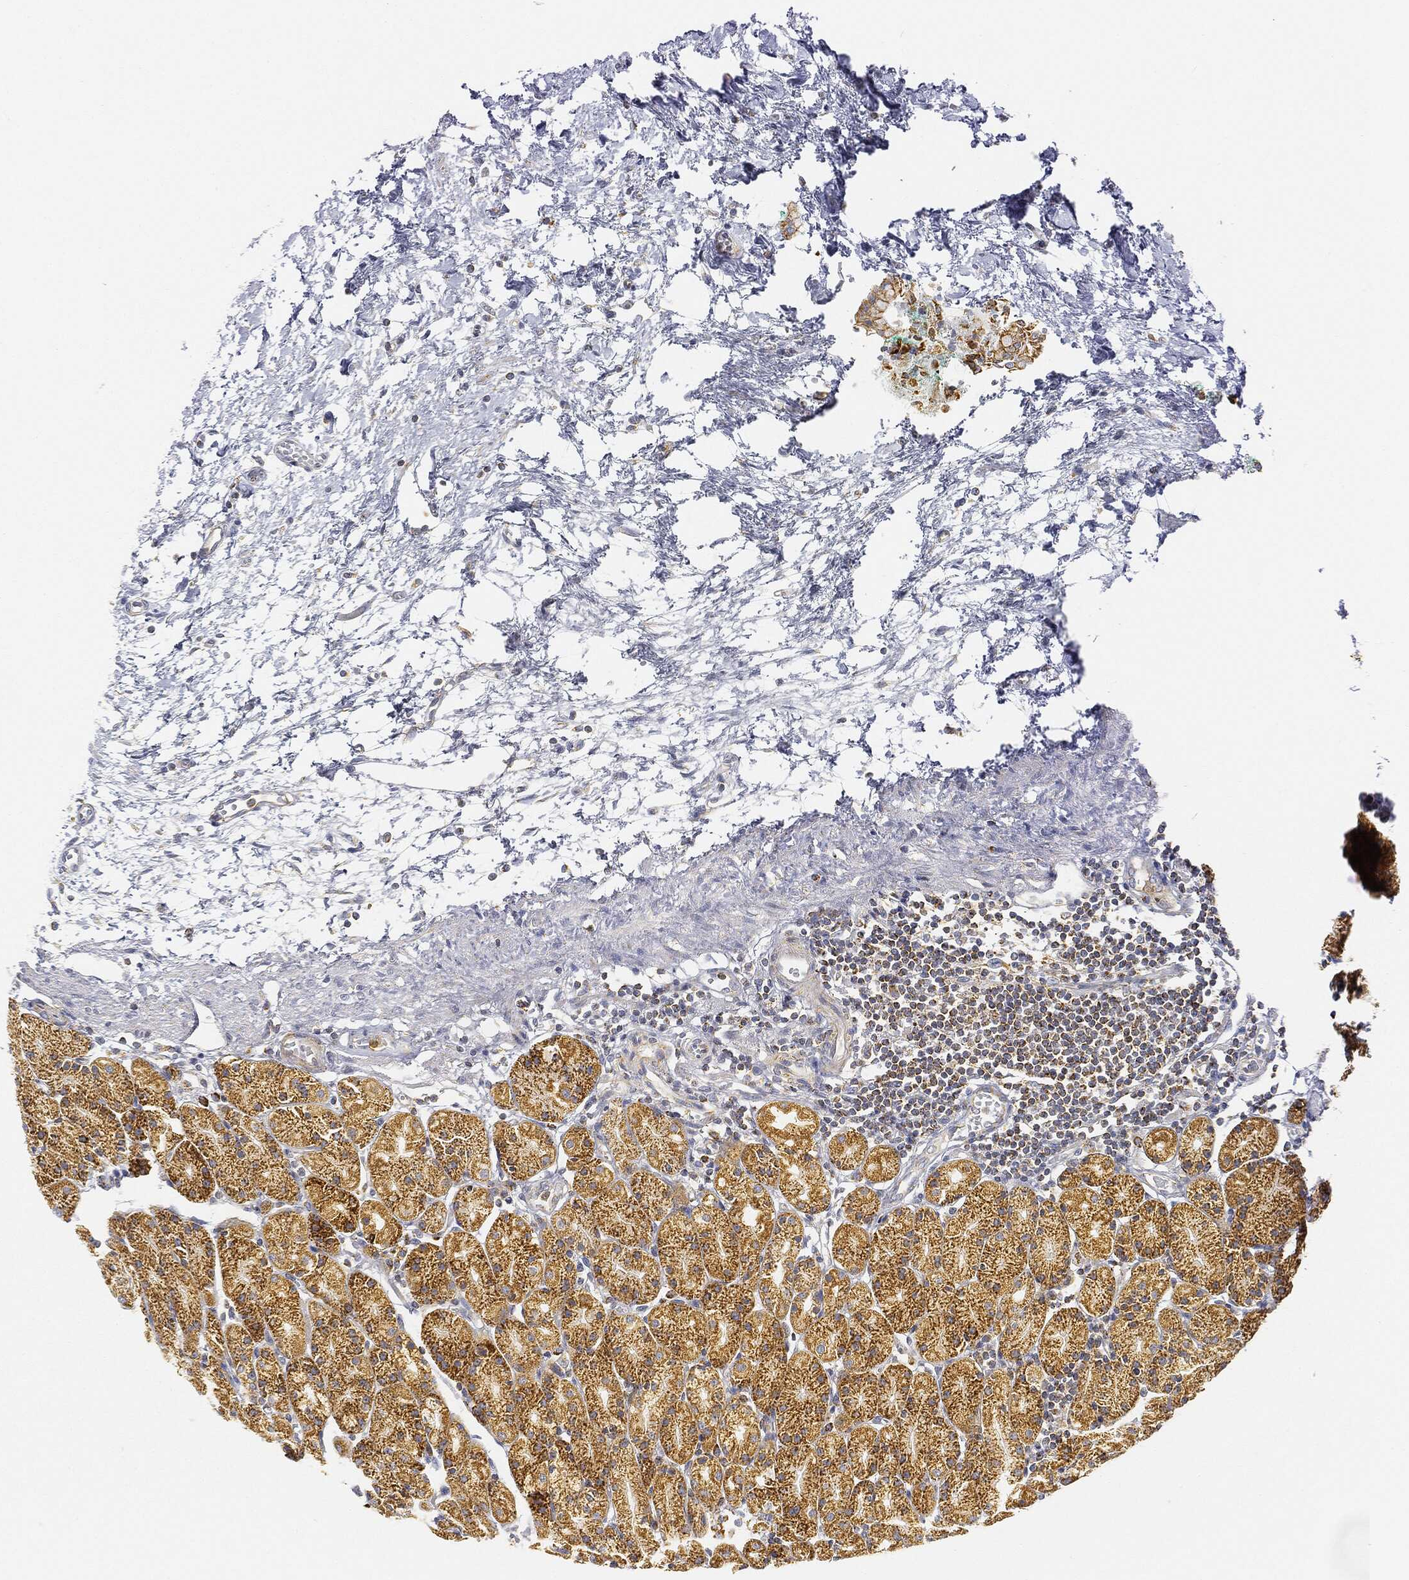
{"staining": {"intensity": "strong", "quantity": ">75%", "location": "cytoplasmic/membranous"}, "tissue": "stomach", "cell_type": "Glandular cells", "image_type": "normal", "snomed": [{"axis": "morphology", "description": "Normal tissue, NOS"}, {"axis": "morphology", "description": "Adenocarcinoma, NOS"}, {"axis": "topography", "description": "Stomach"}], "caption": "Stomach stained with a brown dye exhibits strong cytoplasmic/membranous positive positivity in about >75% of glandular cells.", "gene": "CAPN15", "patient": {"sex": "female", "age": 81}}